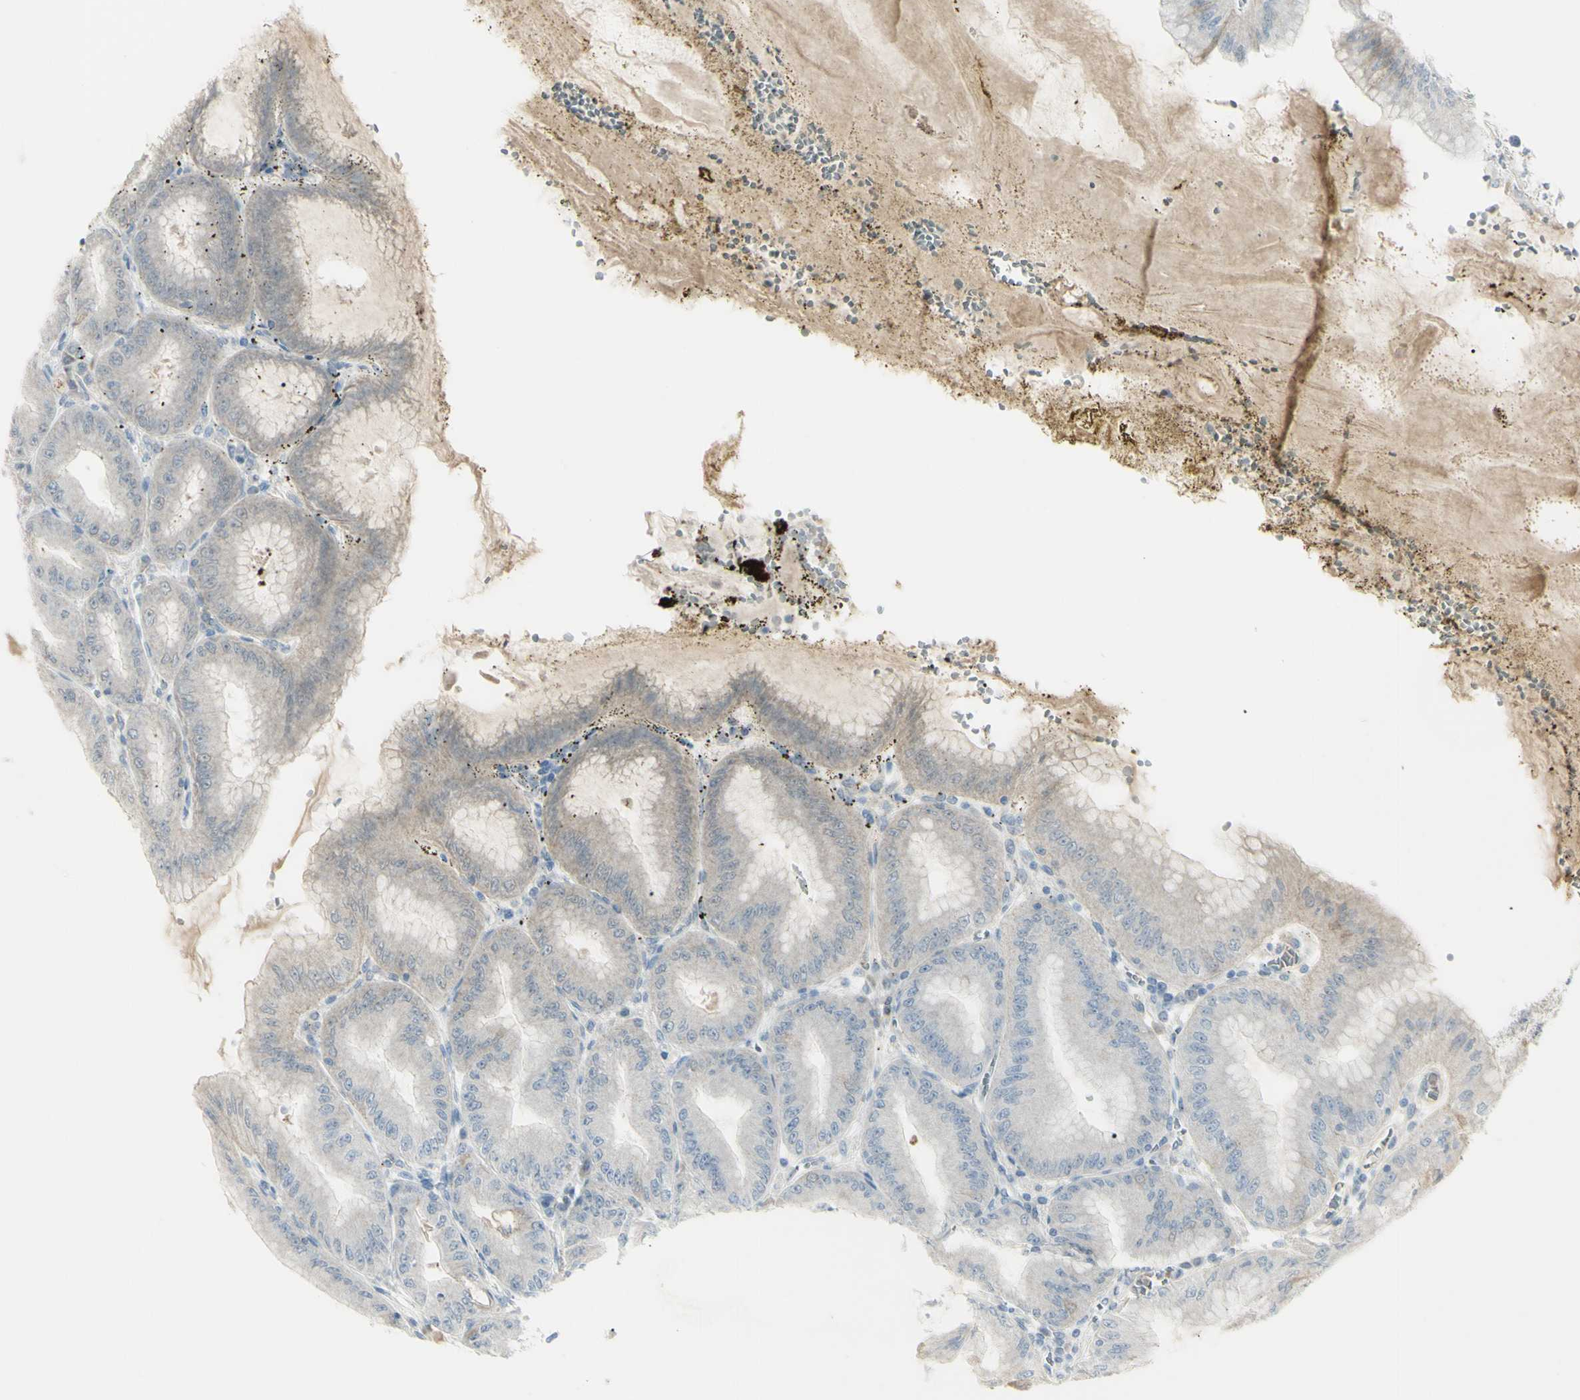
{"staining": {"intensity": "moderate", "quantity": "<25%", "location": "cytoplasmic/membranous"}, "tissue": "stomach", "cell_type": "Glandular cells", "image_type": "normal", "snomed": [{"axis": "morphology", "description": "Normal tissue, NOS"}, {"axis": "topography", "description": "Stomach, lower"}], "caption": "Glandular cells demonstrate low levels of moderate cytoplasmic/membranous staining in about <25% of cells in normal human stomach. The staining was performed using DAB to visualize the protein expression in brown, while the nuclei were stained in blue with hematoxylin (Magnification: 20x).", "gene": "SH3GL2", "patient": {"sex": "male", "age": 71}}